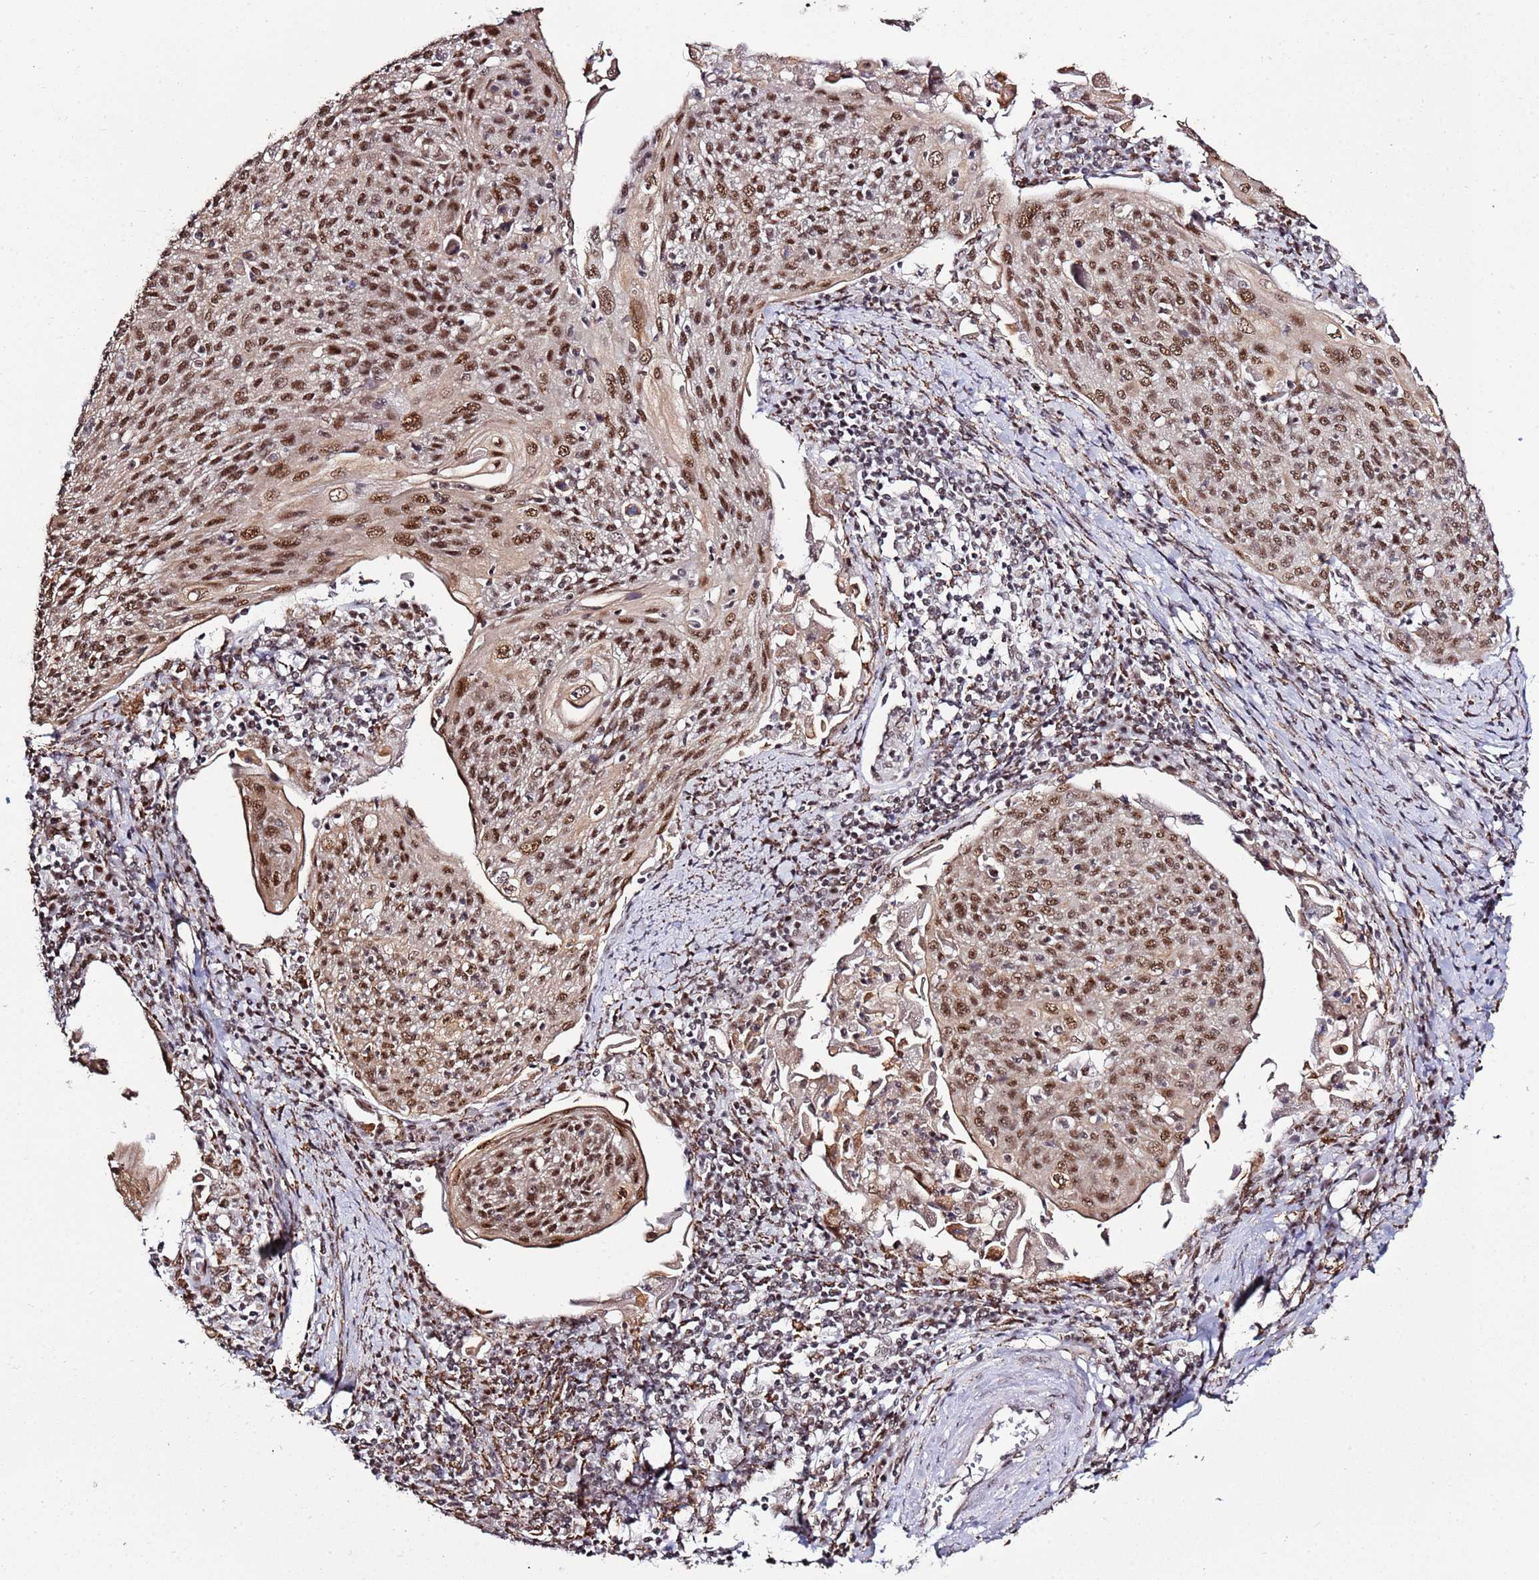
{"staining": {"intensity": "moderate", "quantity": ">75%", "location": "nuclear"}, "tissue": "cervical cancer", "cell_type": "Tumor cells", "image_type": "cancer", "snomed": [{"axis": "morphology", "description": "Squamous cell carcinoma, NOS"}, {"axis": "topography", "description": "Cervix"}], "caption": "DAB (3,3'-diaminobenzidine) immunohistochemical staining of cervical cancer (squamous cell carcinoma) reveals moderate nuclear protein positivity in approximately >75% of tumor cells.", "gene": "AKAP8L", "patient": {"sex": "female", "age": 67}}